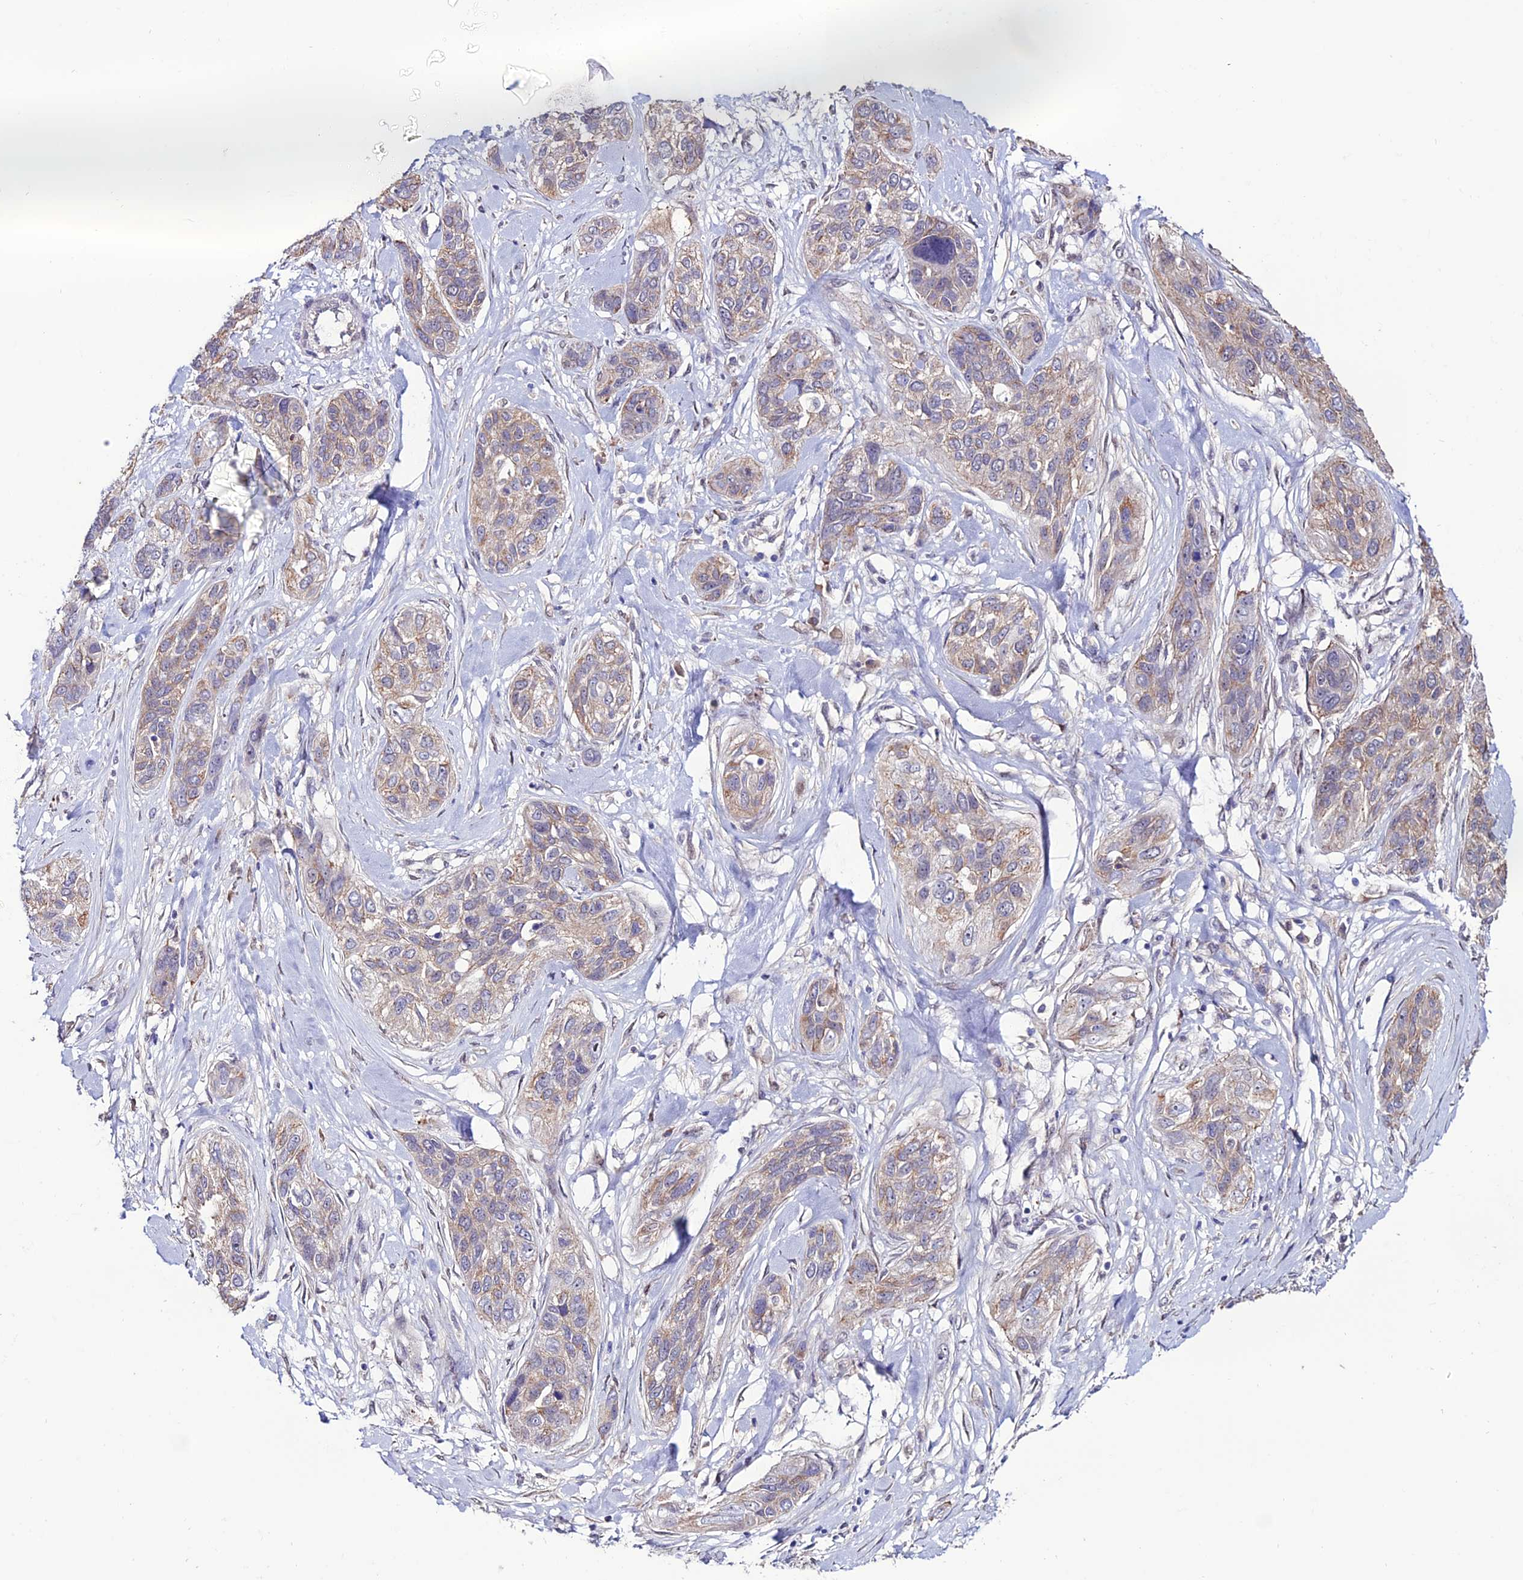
{"staining": {"intensity": "weak", "quantity": "25%-75%", "location": "cytoplasmic/membranous"}, "tissue": "lung cancer", "cell_type": "Tumor cells", "image_type": "cancer", "snomed": [{"axis": "morphology", "description": "Squamous cell carcinoma, NOS"}, {"axis": "topography", "description": "Lung"}], "caption": "Tumor cells show low levels of weak cytoplasmic/membranous staining in about 25%-75% of cells in human lung cancer (squamous cell carcinoma).", "gene": "FZD8", "patient": {"sex": "female", "age": 70}}